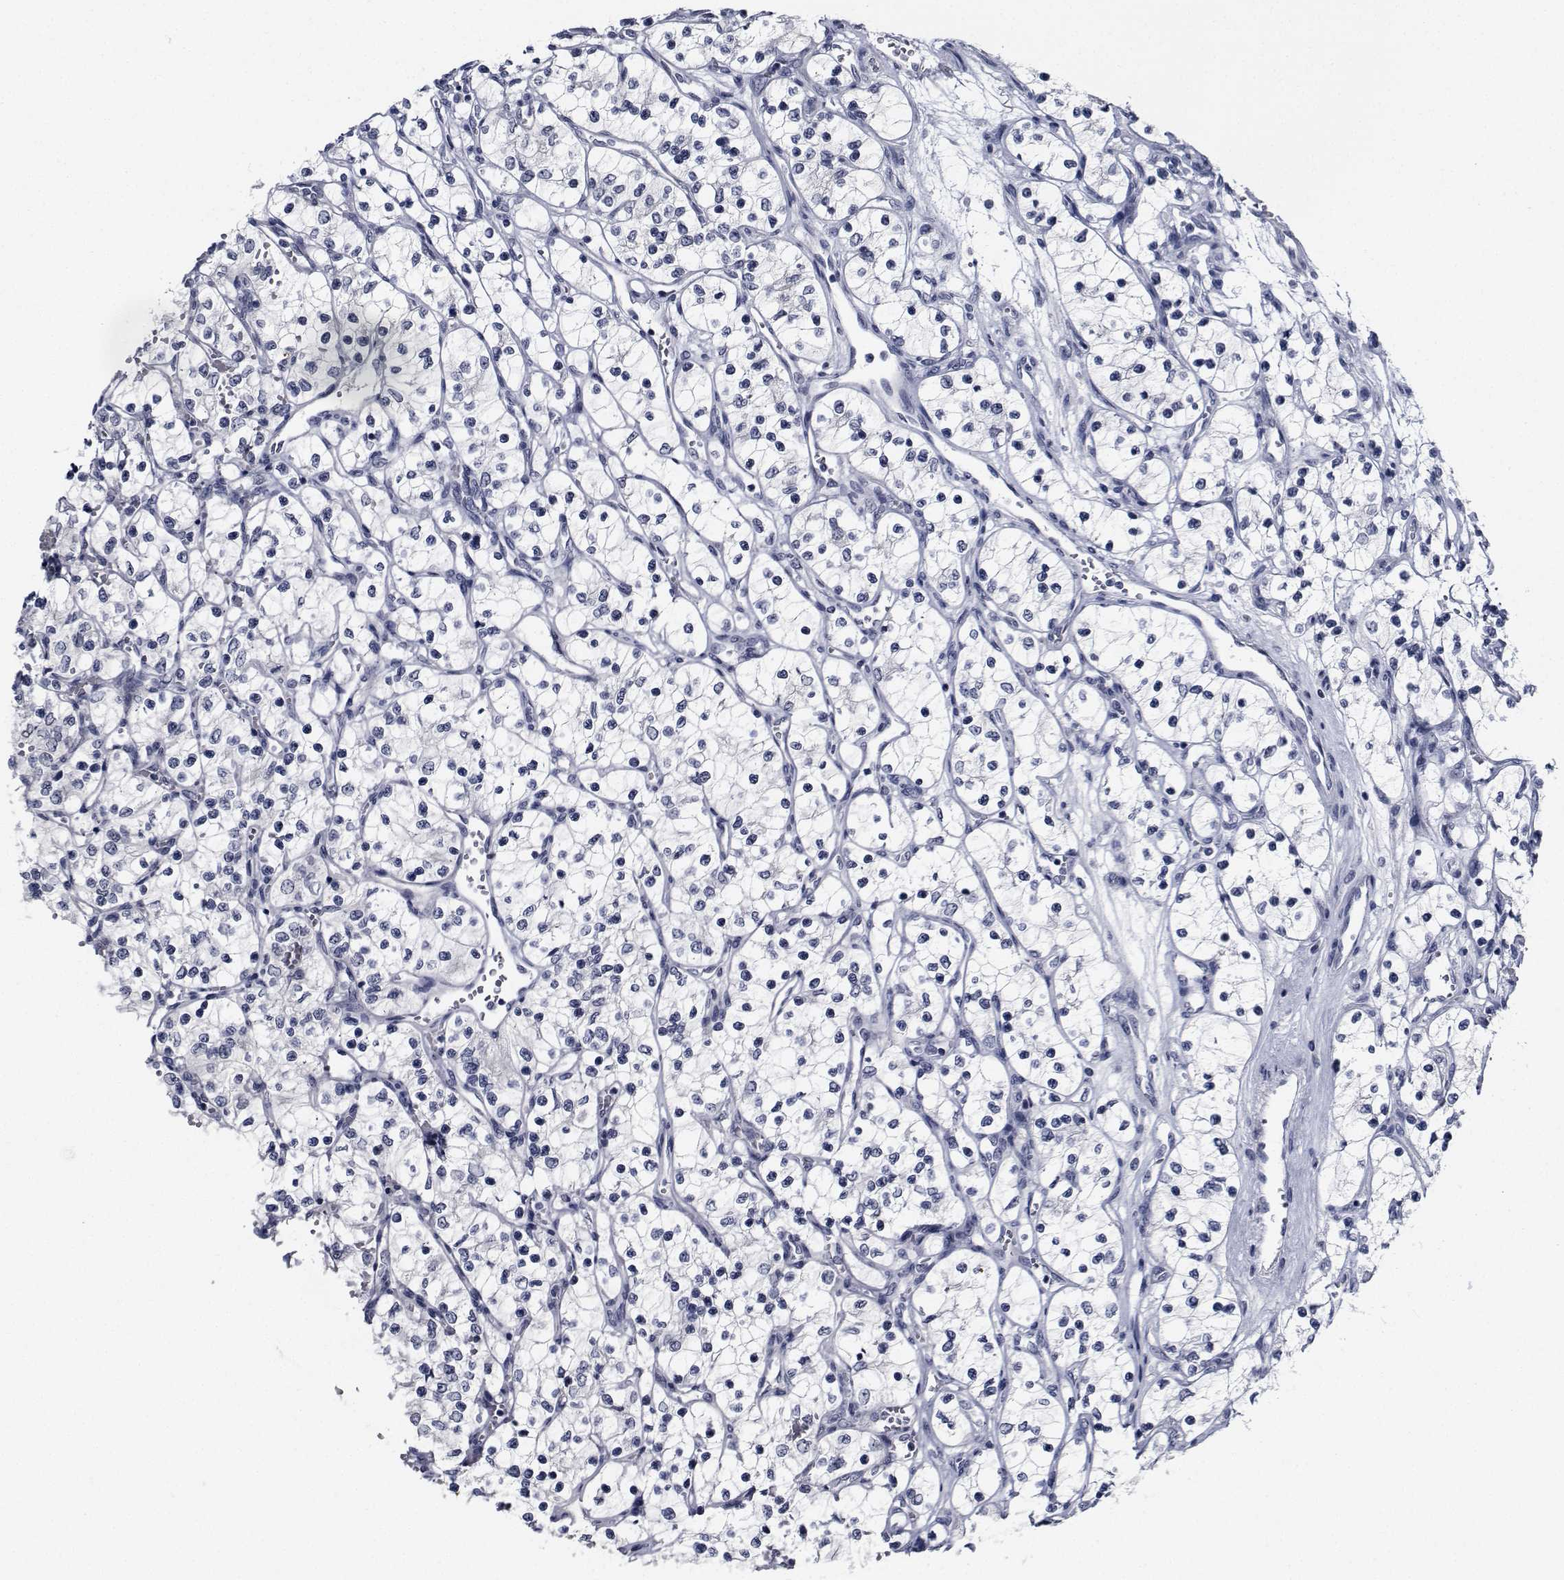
{"staining": {"intensity": "negative", "quantity": "none", "location": "none"}, "tissue": "renal cancer", "cell_type": "Tumor cells", "image_type": "cancer", "snomed": [{"axis": "morphology", "description": "Adenocarcinoma, NOS"}, {"axis": "topography", "description": "Kidney"}], "caption": "Protein analysis of renal adenocarcinoma reveals no significant staining in tumor cells.", "gene": "NVL", "patient": {"sex": "female", "age": 69}}